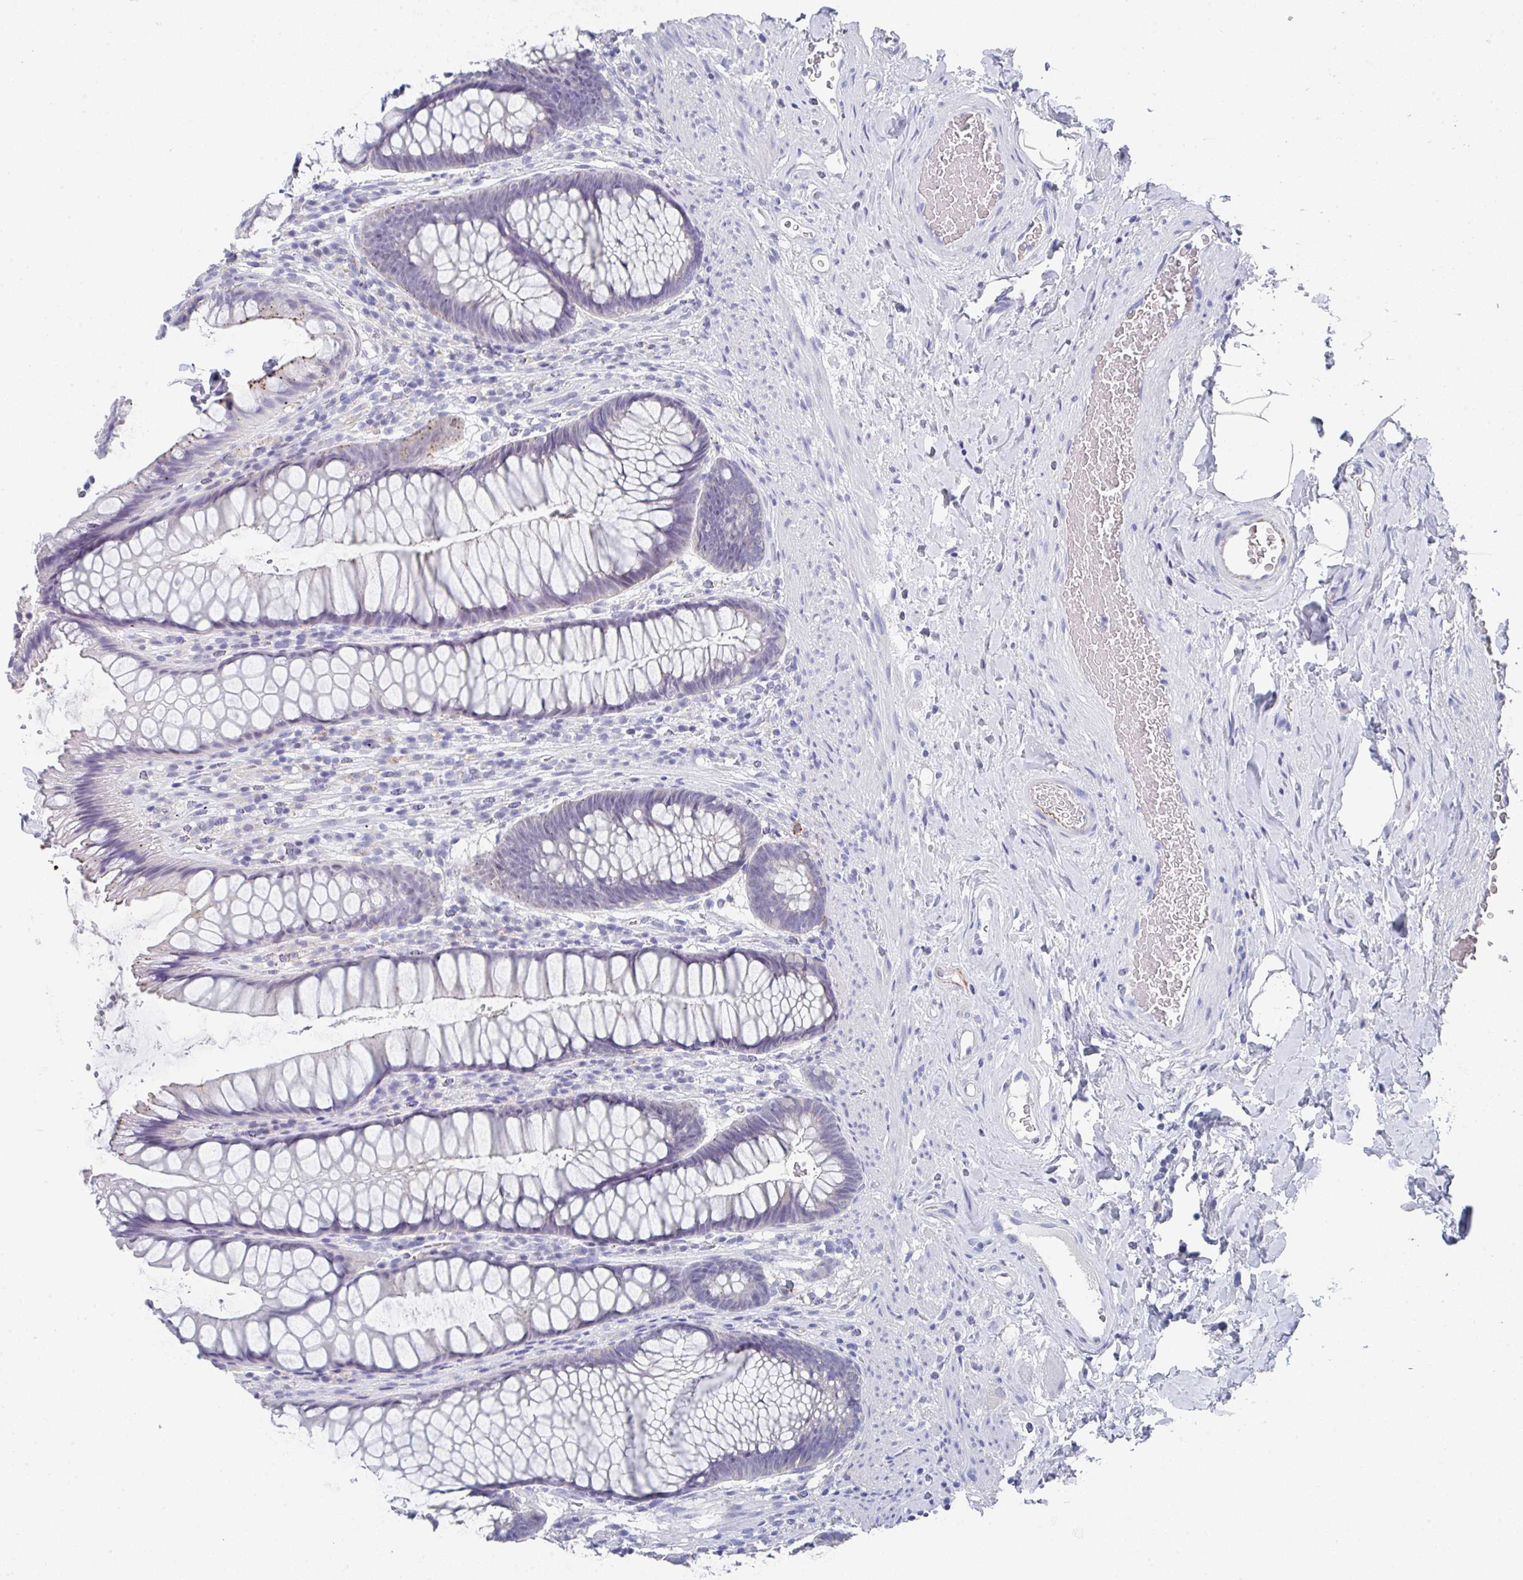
{"staining": {"intensity": "moderate", "quantity": "<25%", "location": "cytoplasmic/membranous"}, "tissue": "rectum", "cell_type": "Glandular cells", "image_type": "normal", "snomed": [{"axis": "morphology", "description": "Normal tissue, NOS"}, {"axis": "topography", "description": "Rectum"}], "caption": "This is a photomicrograph of immunohistochemistry staining of normal rectum, which shows moderate staining in the cytoplasmic/membranous of glandular cells.", "gene": "TNFRSF8", "patient": {"sex": "male", "age": 53}}